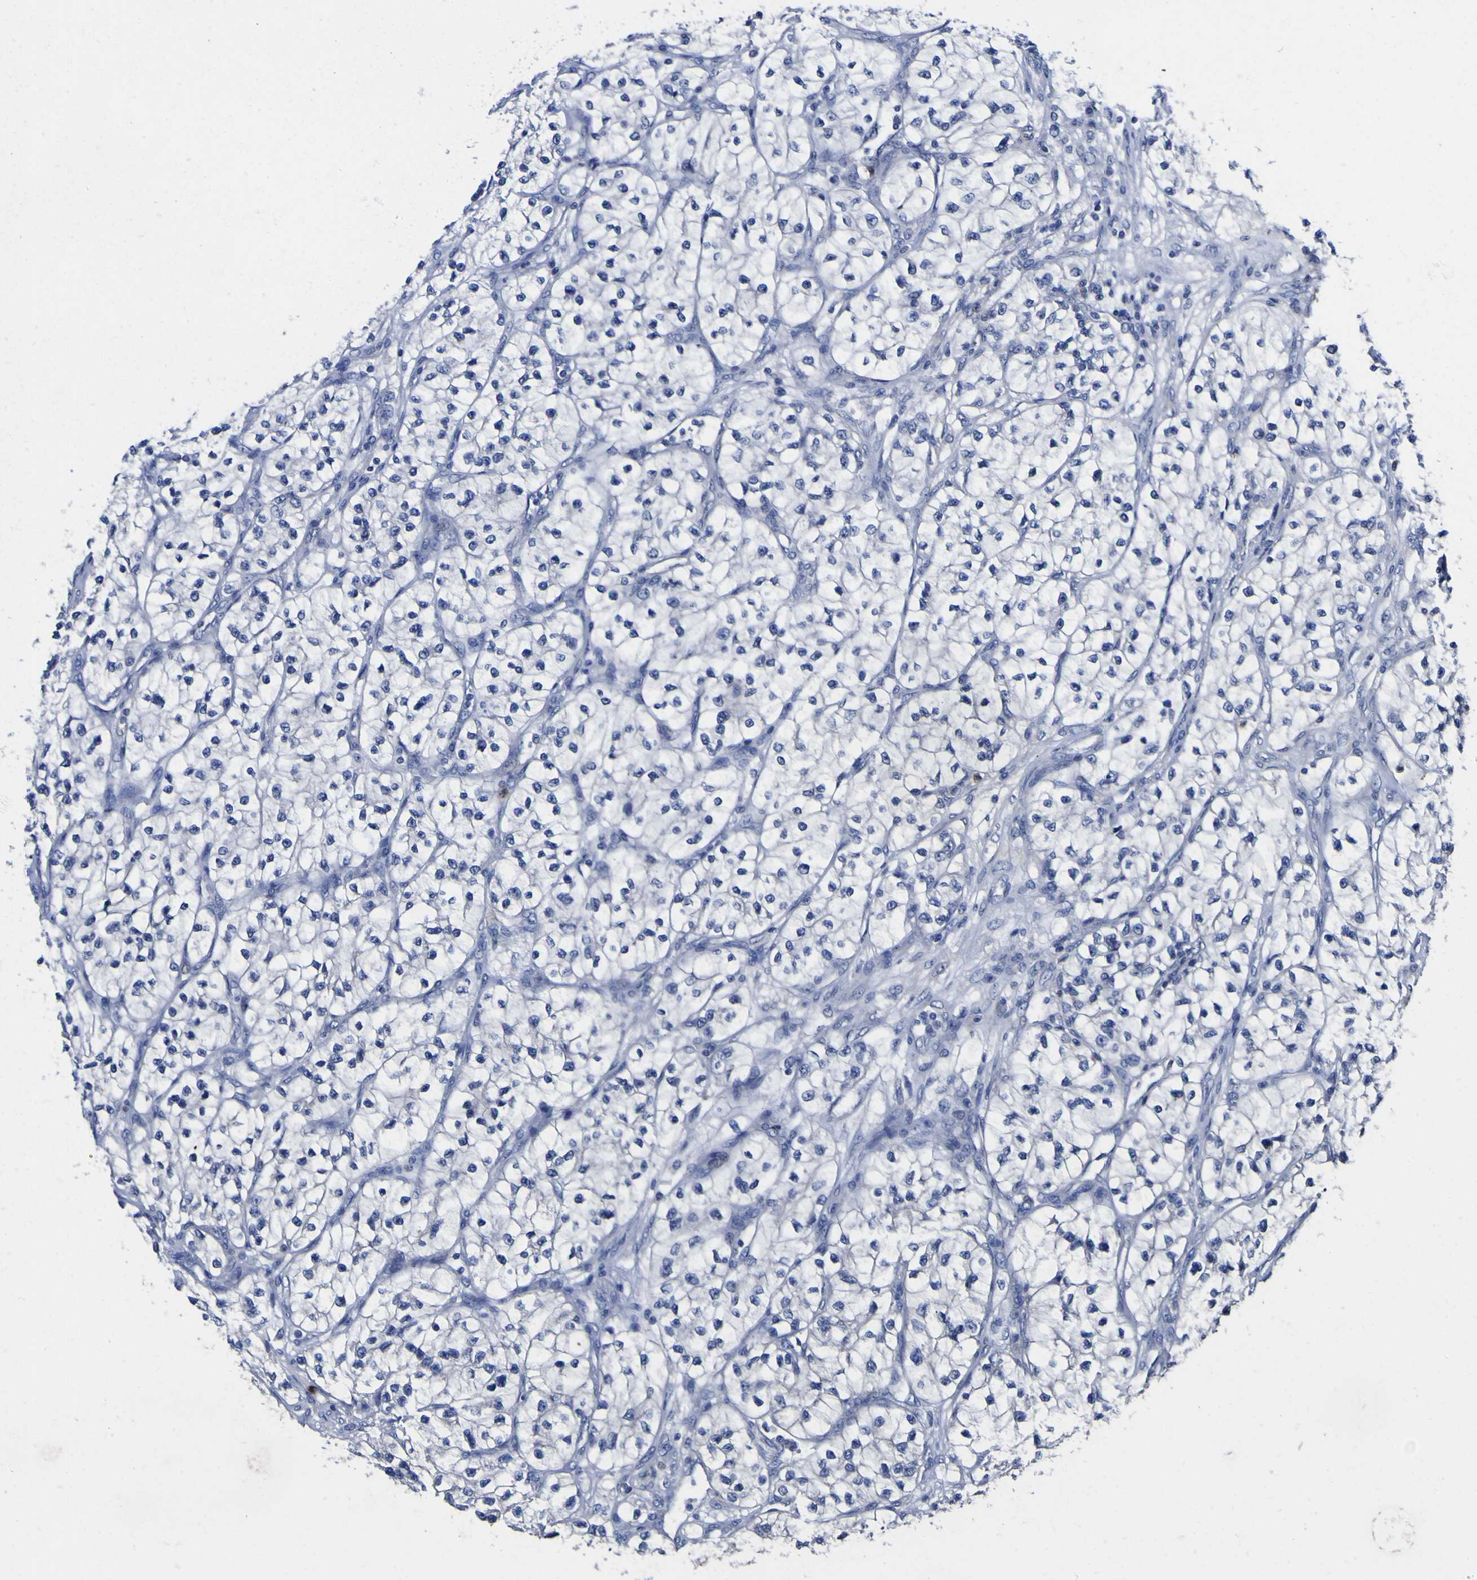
{"staining": {"intensity": "negative", "quantity": "none", "location": "none"}, "tissue": "renal cancer", "cell_type": "Tumor cells", "image_type": "cancer", "snomed": [{"axis": "morphology", "description": "Adenocarcinoma, NOS"}, {"axis": "topography", "description": "Kidney"}], "caption": "Histopathology image shows no significant protein positivity in tumor cells of renal cancer. Brightfield microscopy of immunohistochemistry (IHC) stained with DAB (brown) and hematoxylin (blue), captured at high magnification.", "gene": "CASP6", "patient": {"sex": "female", "age": 57}}